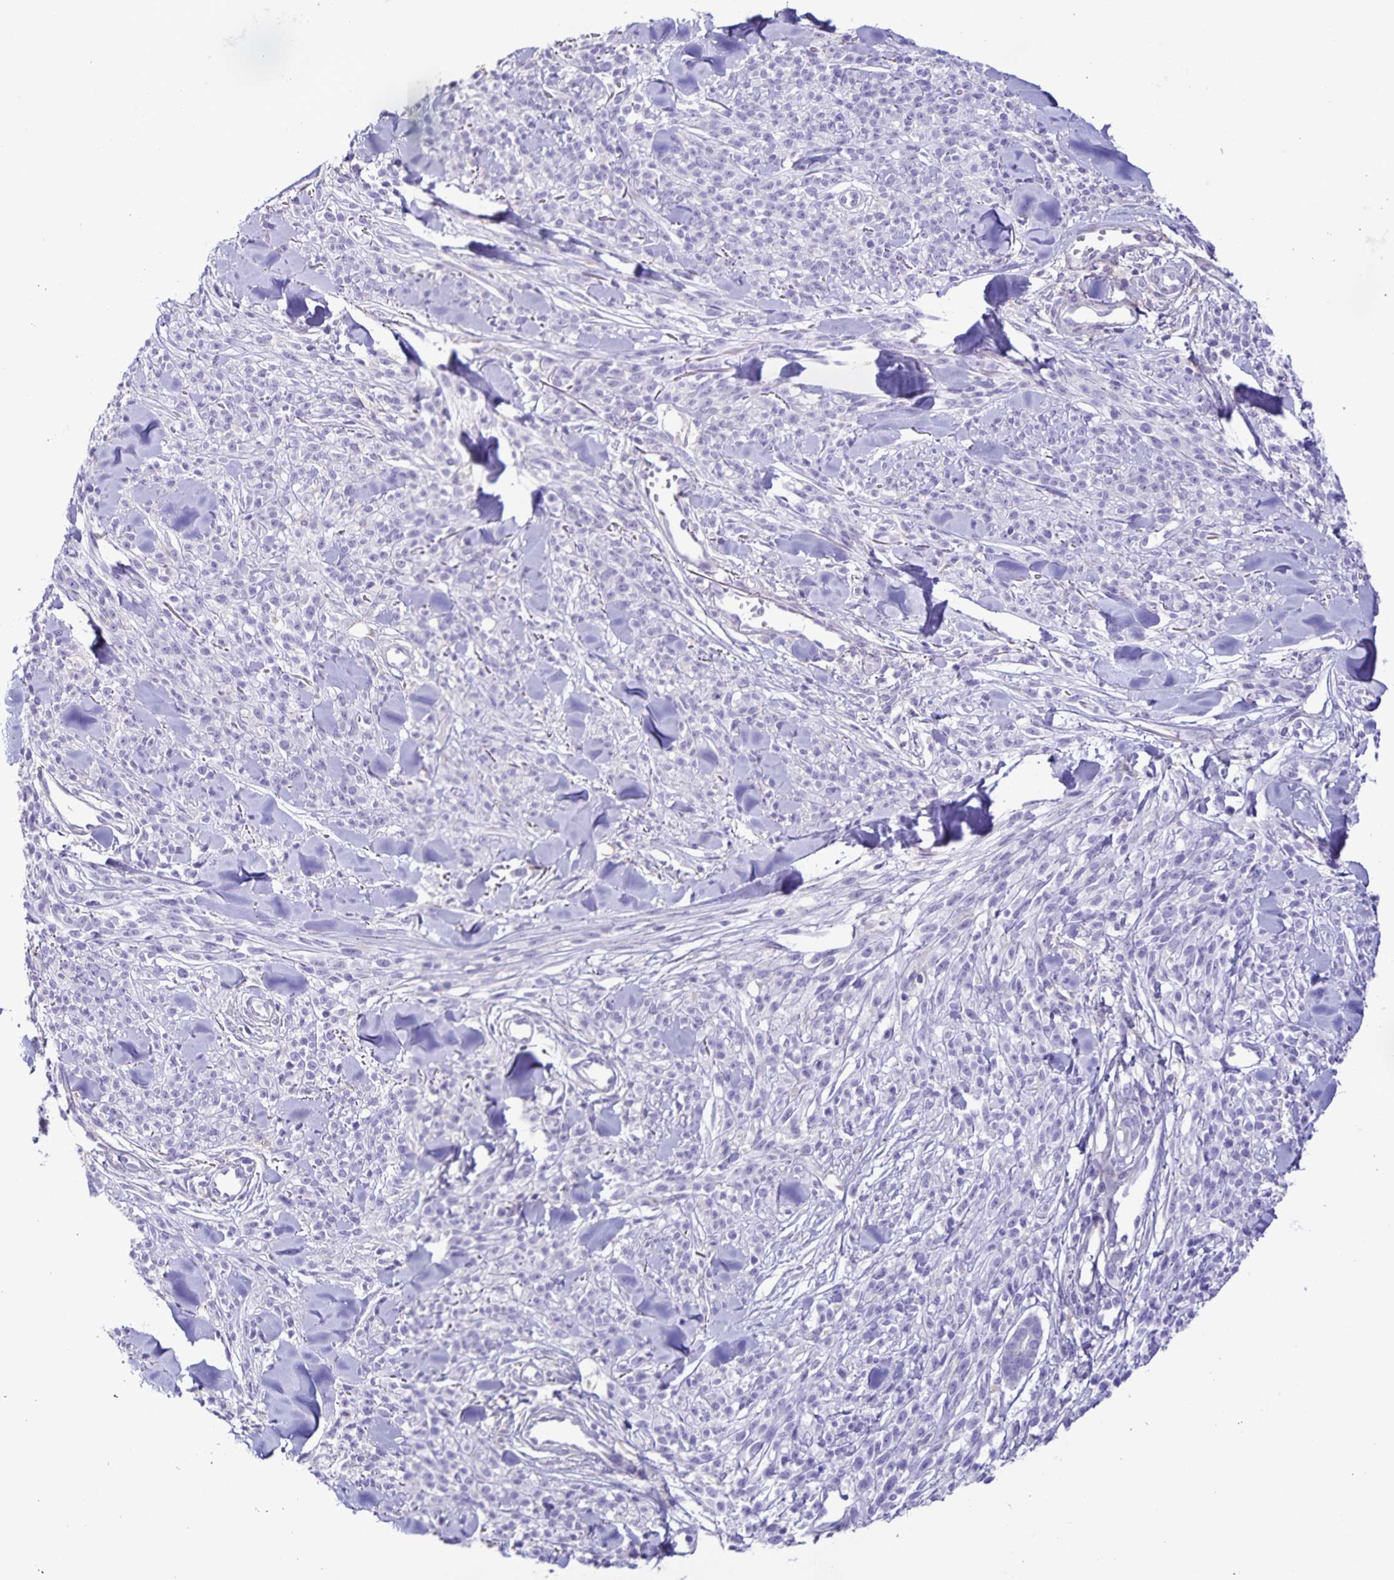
{"staining": {"intensity": "negative", "quantity": "none", "location": "none"}, "tissue": "melanoma", "cell_type": "Tumor cells", "image_type": "cancer", "snomed": [{"axis": "morphology", "description": "Malignant melanoma, NOS"}, {"axis": "topography", "description": "Skin"}, {"axis": "topography", "description": "Skin of trunk"}], "caption": "This micrograph is of melanoma stained with immunohistochemistry to label a protein in brown with the nuclei are counter-stained blue. There is no positivity in tumor cells.", "gene": "BOLL", "patient": {"sex": "male", "age": 74}}